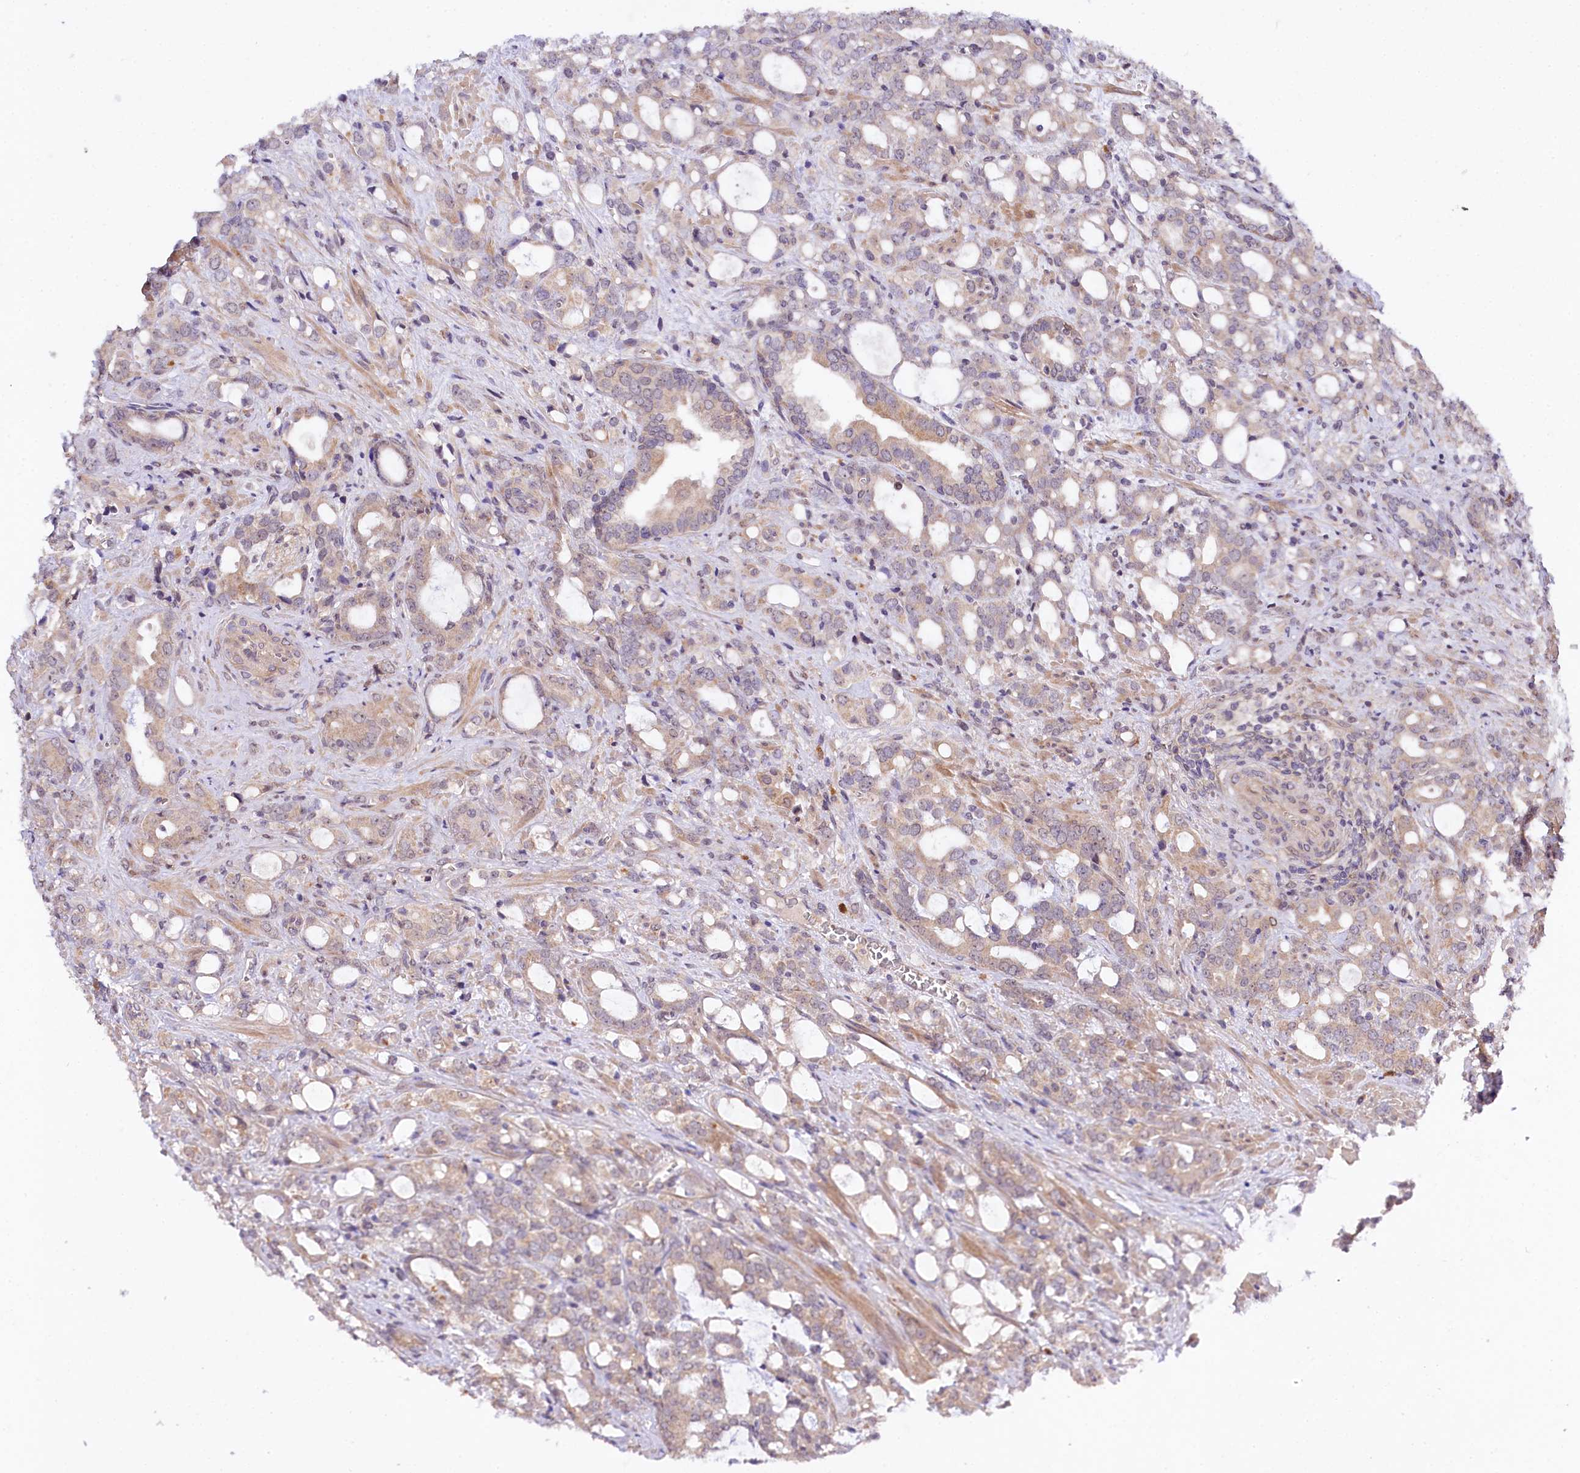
{"staining": {"intensity": "weak", "quantity": "<25%", "location": "cytoplasmic/membranous"}, "tissue": "prostate cancer", "cell_type": "Tumor cells", "image_type": "cancer", "snomed": [{"axis": "morphology", "description": "Adenocarcinoma, High grade"}, {"axis": "topography", "description": "Prostate"}], "caption": "Micrograph shows no significant protein expression in tumor cells of high-grade adenocarcinoma (prostate).", "gene": "PHLDB1", "patient": {"sex": "male", "age": 72}}